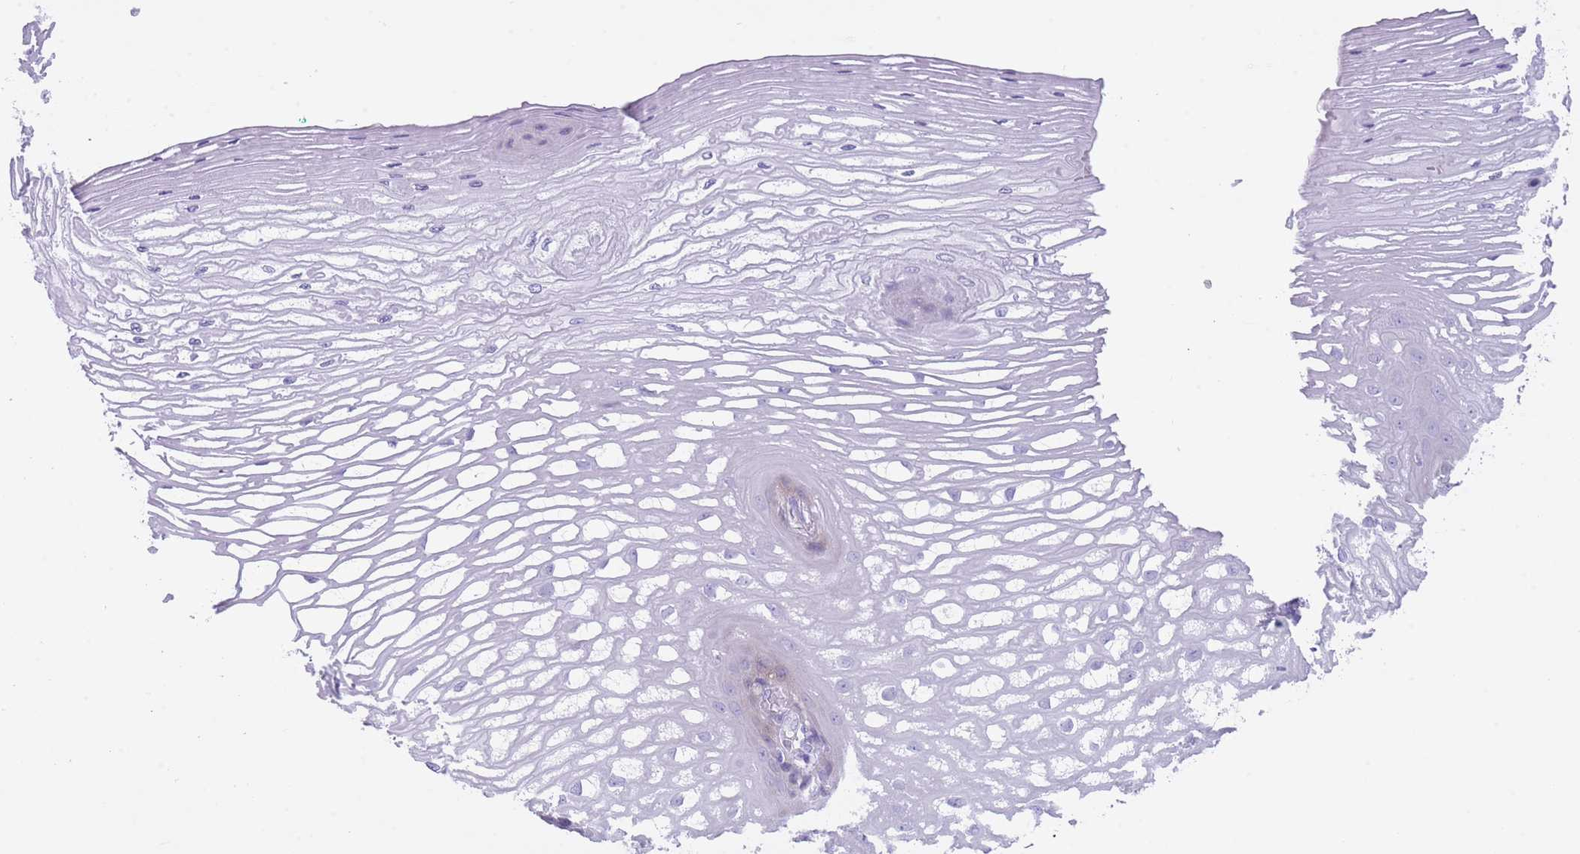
{"staining": {"intensity": "negative", "quantity": "none", "location": "none"}, "tissue": "esophagus", "cell_type": "Squamous epithelial cells", "image_type": "normal", "snomed": [{"axis": "morphology", "description": "Normal tissue, NOS"}, {"axis": "topography", "description": "Esophagus"}], "caption": "Immunohistochemistry histopathology image of benign esophagus: human esophagus stained with DAB (3,3'-diaminobenzidine) displays no significant protein positivity in squamous epithelial cells. The staining was performed using DAB (3,3'-diaminobenzidine) to visualize the protein expression in brown, while the nuclei were stained in blue with hematoxylin (Magnification: 20x).", "gene": "QTRT1", "patient": {"sex": "male", "age": 69}}